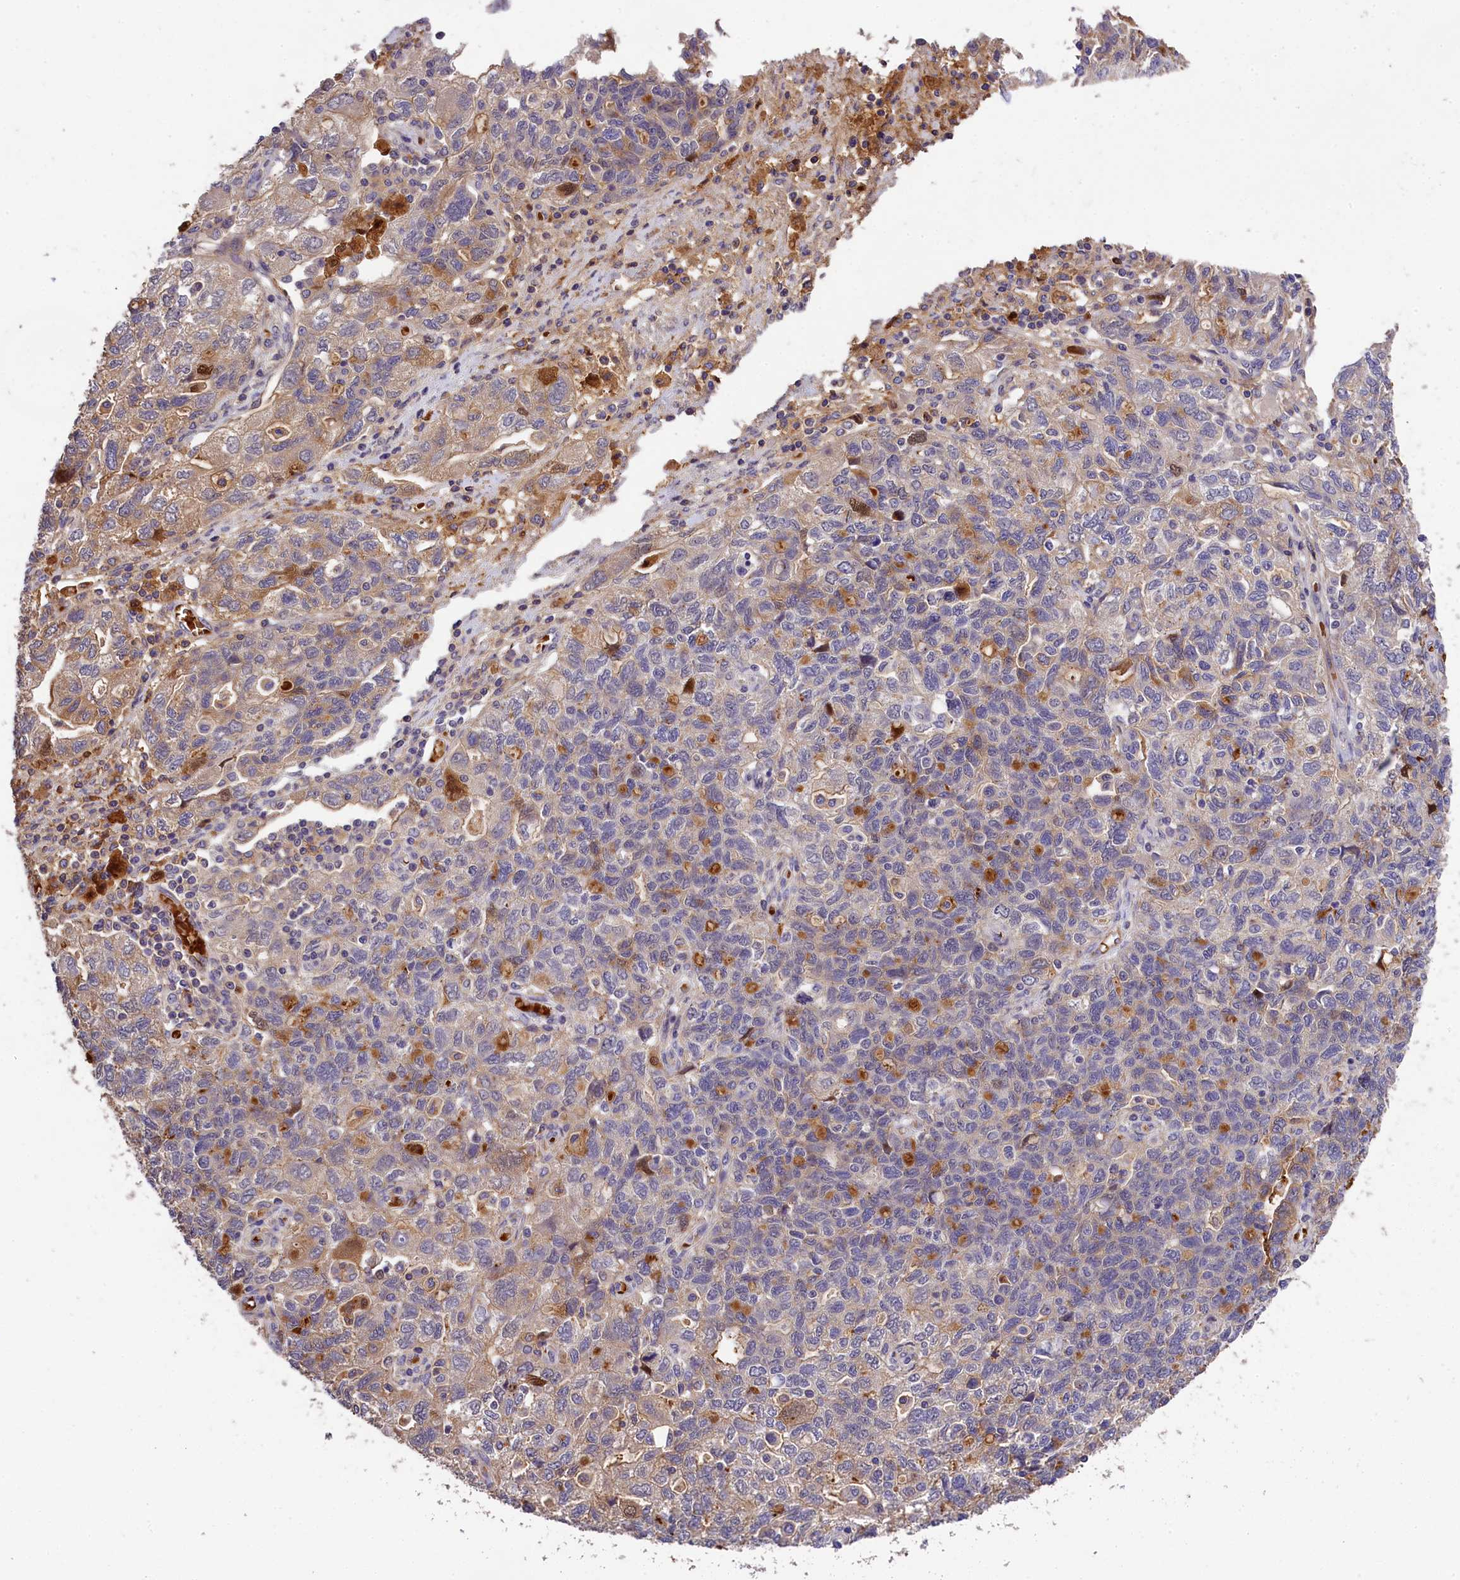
{"staining": {"intensity": "moderate", "quantity": "25%-75%", "location": "cytoplasmic/membranous"}, "tissue": "ovarian cancer", "cell_type": "Tumor cells", "image_type": "cancer", "snomed": [{"axis": "morphology", "description": "Carcinoma, NOS"}, {"axis": "morphology", "description": "Cystadenocarcinoma, serous, NOS"}, {"axis": "topography", "description": "Ovary"}], "caption": "Human ovarian cancer (carcinoma) stained with a protein marker demonstrates moderate staining in tumor cells.", "gene": "PHAF1", "patient": {"sex": "female", "age": 69}}